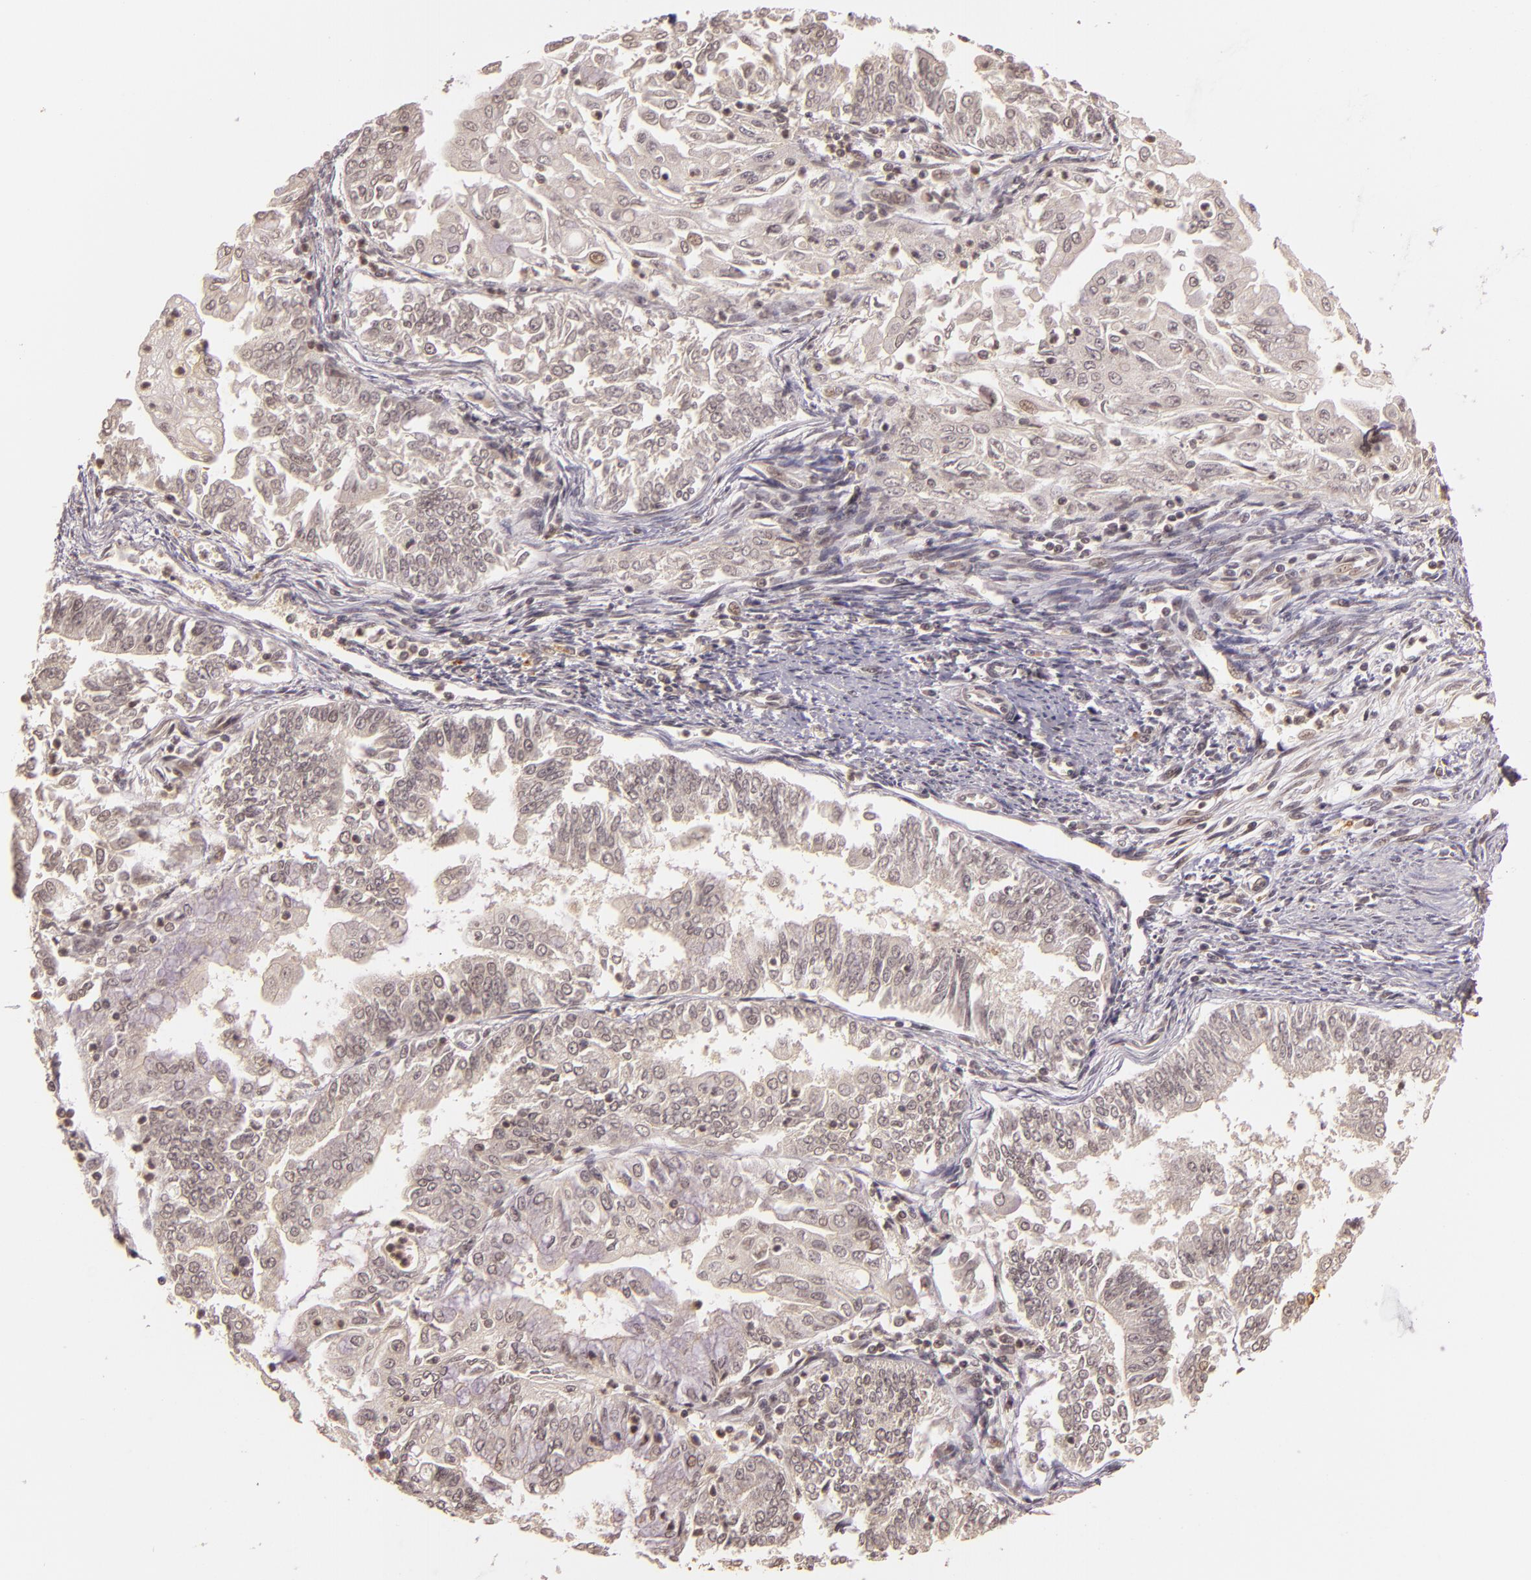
{"staining": {"intensity": "weak", "quantity": ">75%", "location": "cytoplasmic/membranous,nuclear"}, "tissue": "endometrial cancer", "cell_type": "Tumor cells", "image_type": "cancer", "snomed": [{"axis": "morphology", "description": "Adenocarcinoma, NOS"}, {"axis": "topography", "description": "Endometrium"}], "caption": "Approximately >75% of tumor cells in human endometrial cancer (adenocarcinoma) show weak cytoplasmic/membranous and nuclear protein staining as visualized by brown immunohistochemical staining.", "gene": "TXNRD2", "patient": {"sex": "female", "age": 75}}